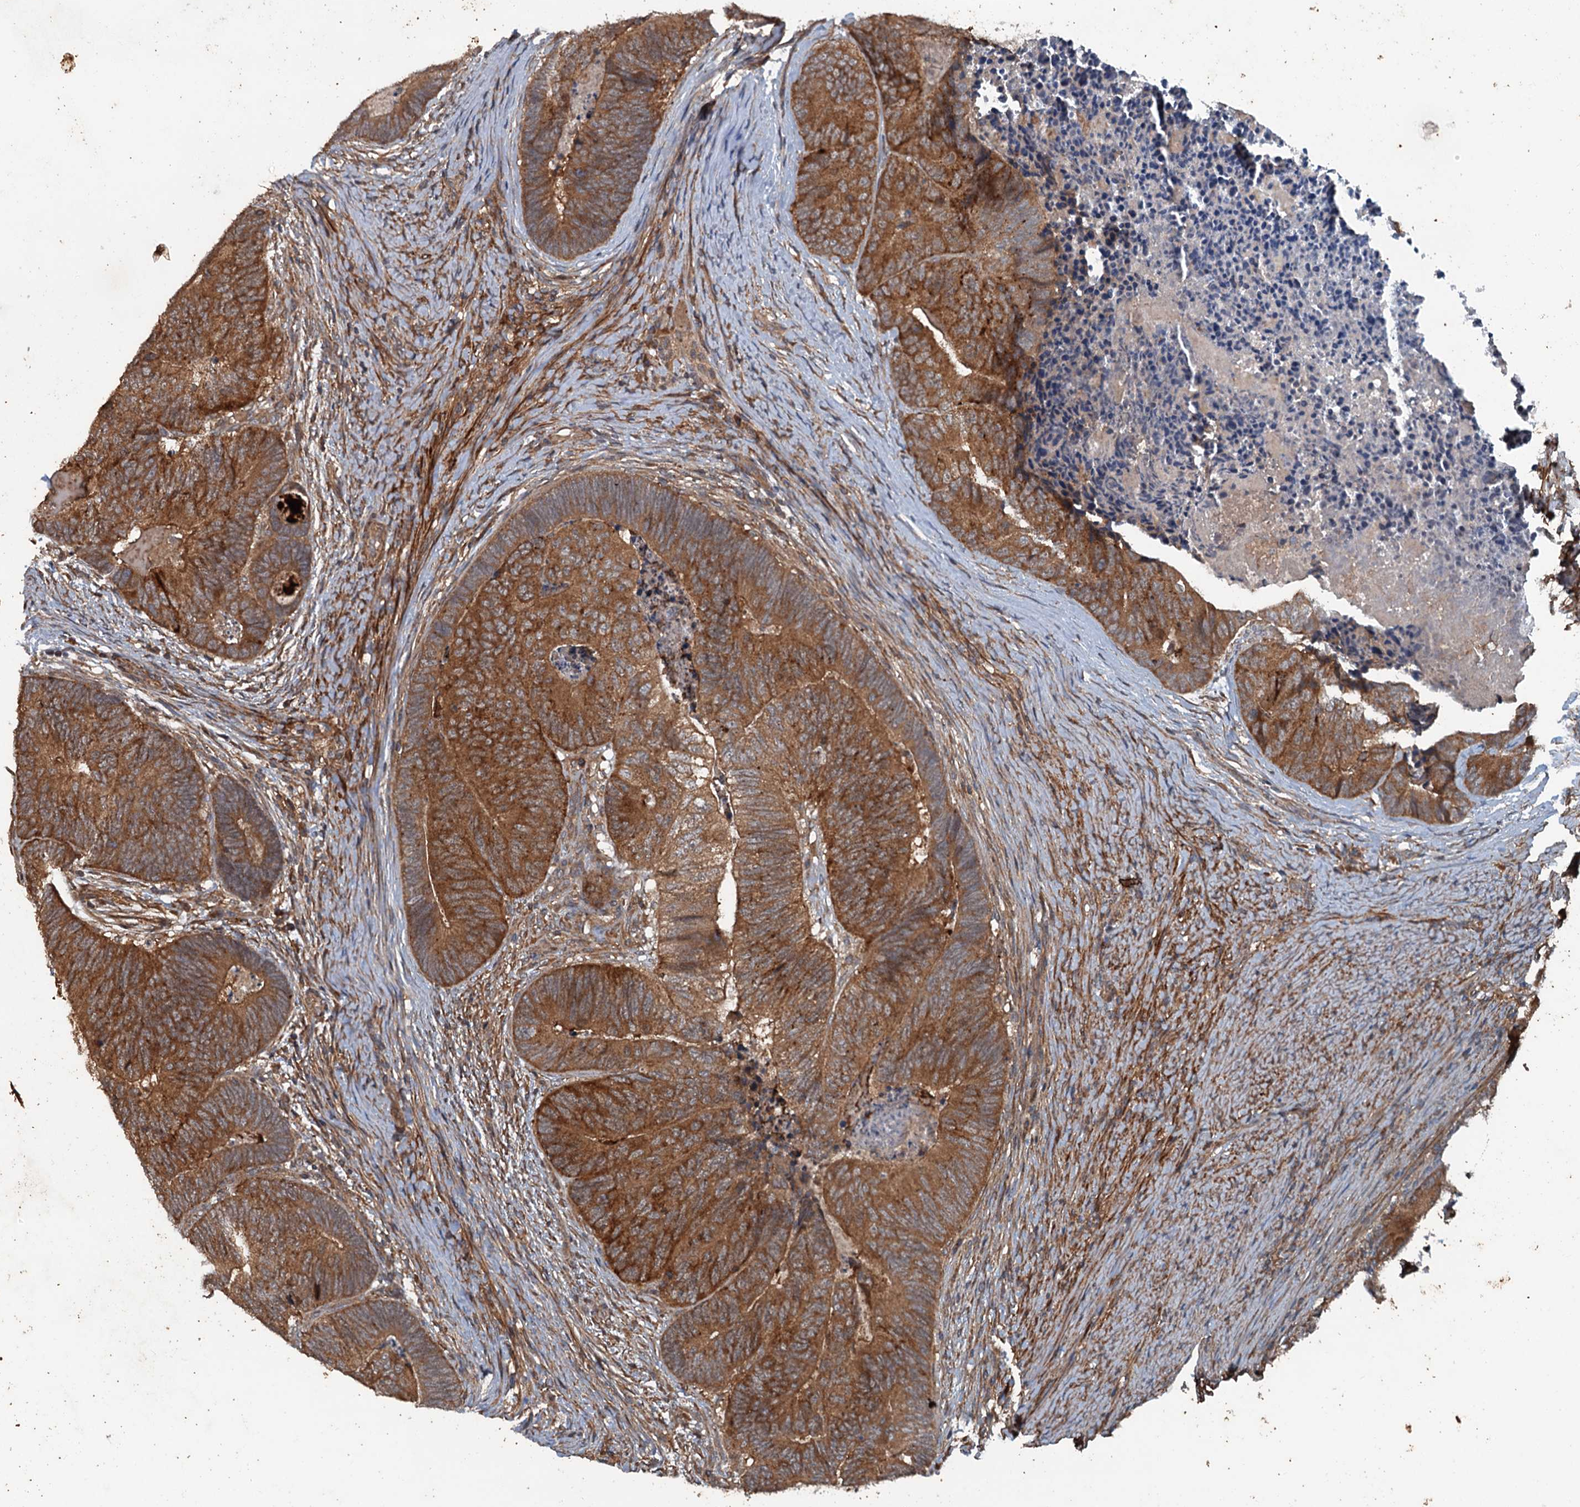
{"staining": {"intensity": "strong", "quantity": ">75%", "location": "cytoplasmic/membranous"}, "tissue": "colorectal cancer", "cell_type": "Tumor cells", "image_type": "cancer", "snomed": [{"axis": "morphology", "description": "Adenocarcinoma, NOS"}, {"axis": "topography", "description": "Colon"}], "caption": "Adenocarcinoma (colorectal) was stained to show a protein in brown. There is high levels of strong cytoplasmic/membranous expression in approximately >75% of tumor cells.", "gene": "TEDC1", "patient": {"sex": "female", "age": 67}}